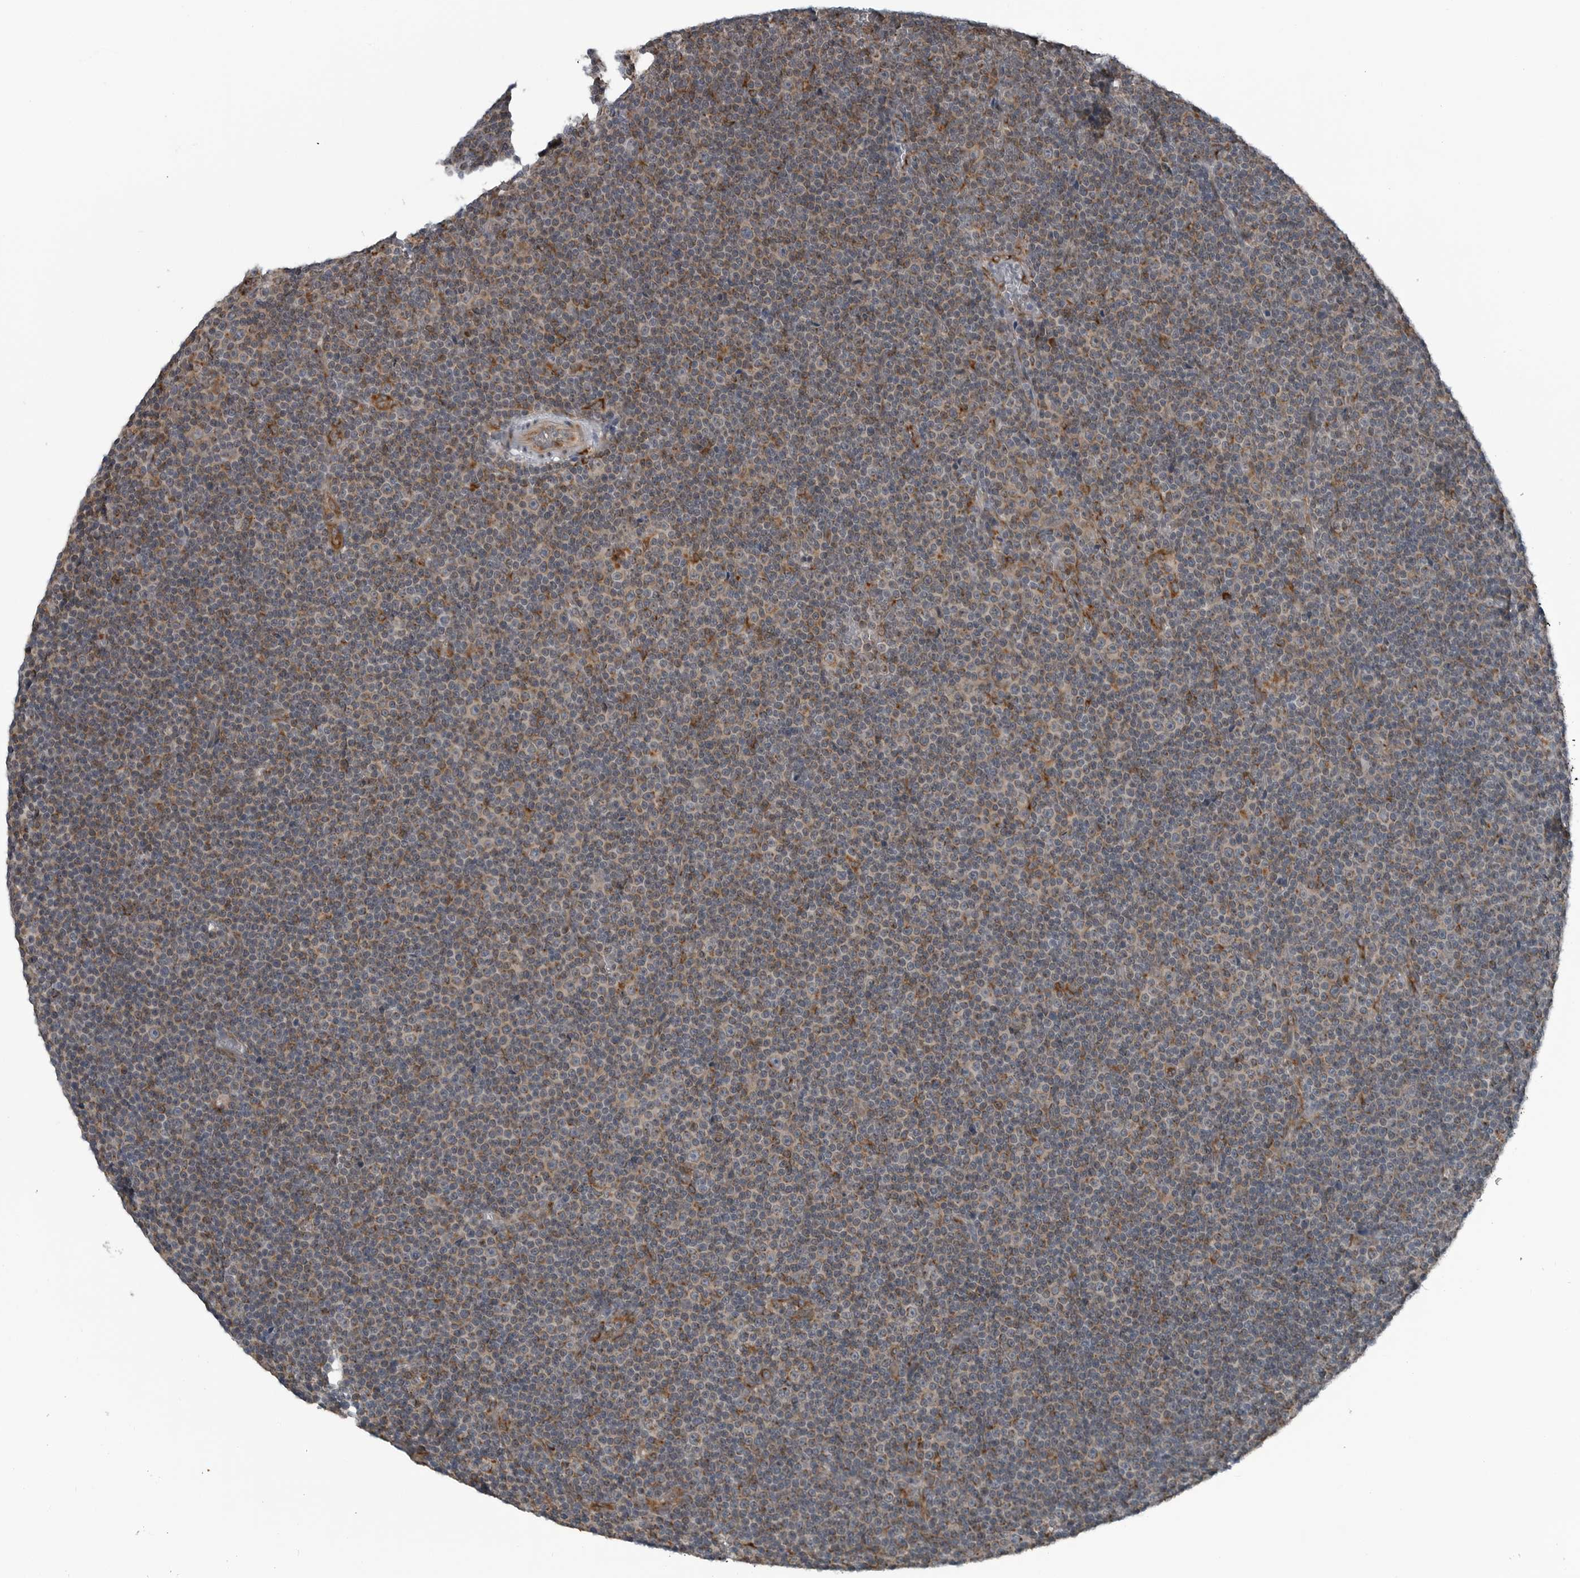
{"staining": {"intensity": "weak", "quantity": "<25%", "location": "cytoplasmic/membranous"}, "tissue": "lymphoma", "cell_type": "Tumor cells", "image_type": "cancer", "snomed": [{"axis": "morphology", "description": "Malignant lymphoma, non-Hodgkin's type, Low grade"}, {"axis": "topography", "description": "Lymph node"}], "caption": "The micrograph displays no significant staining in tumor cells of lymphoma.", "gene": "CEP85", "patient": {"sex": "female", "age": 67}}